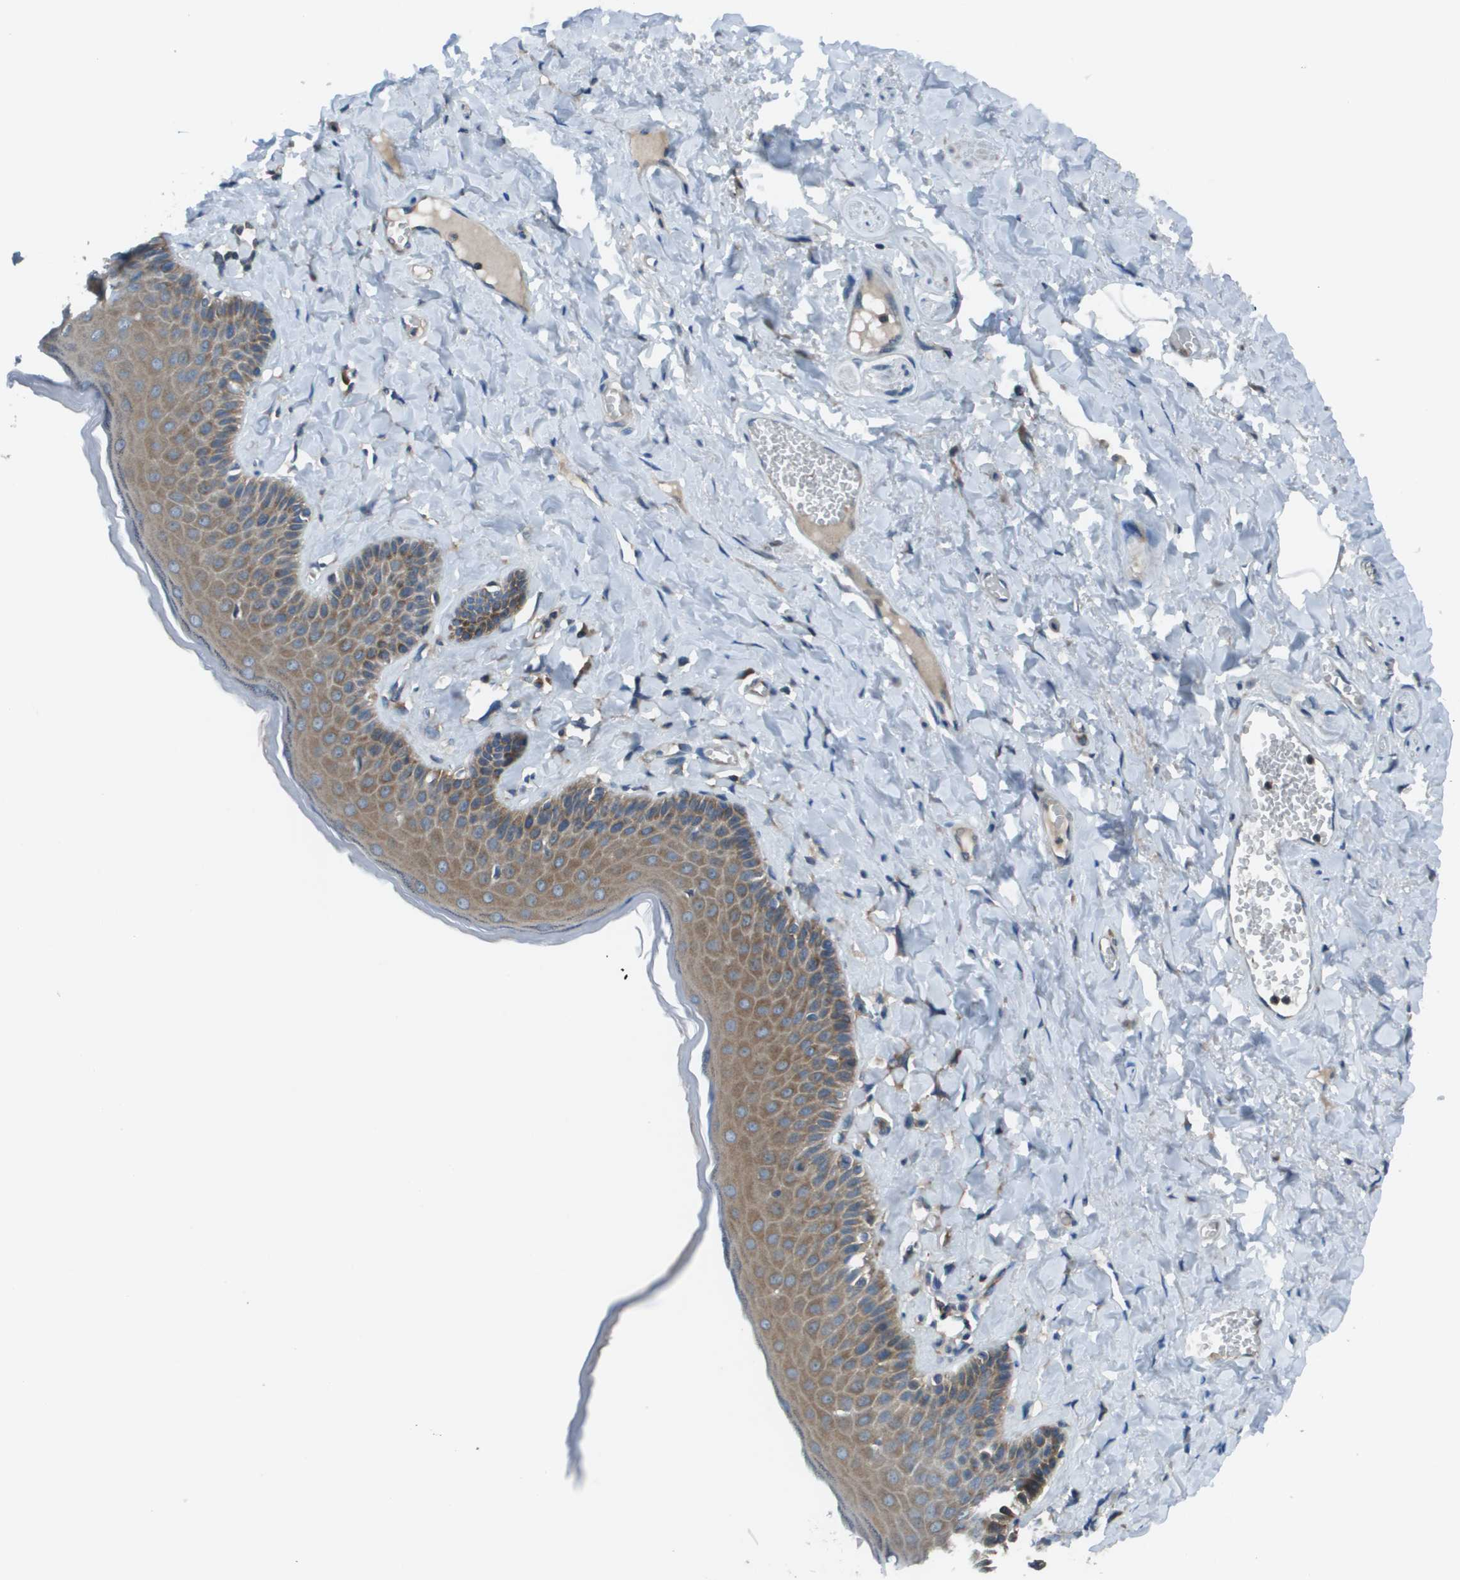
{"staining": {"intensity": "moderate", "quantity": "25%-75%", "location": "cytoplasmic/membranous"}, "tissue": "skin", "cell_type": "Epidermal cells", "image_type": "normal", "snomed": [{"axis": "morphology", "description": "Normal tissue, NOS"}, {"axis": "topography", "description": "Anal"}], "caption": "A histopathology image of skin stained for a protein demonstrates moderate cytoplasmic/membranous brown staining in epidermal cells. The protein is stained brown, and the nuclei are stained in blue (DAB (3,3'-diaminobenzidine) IHC with brightfield microscopy, high magnification).", "gene": "EIF3B", "patient": {"sex": "male", "age": 69}}